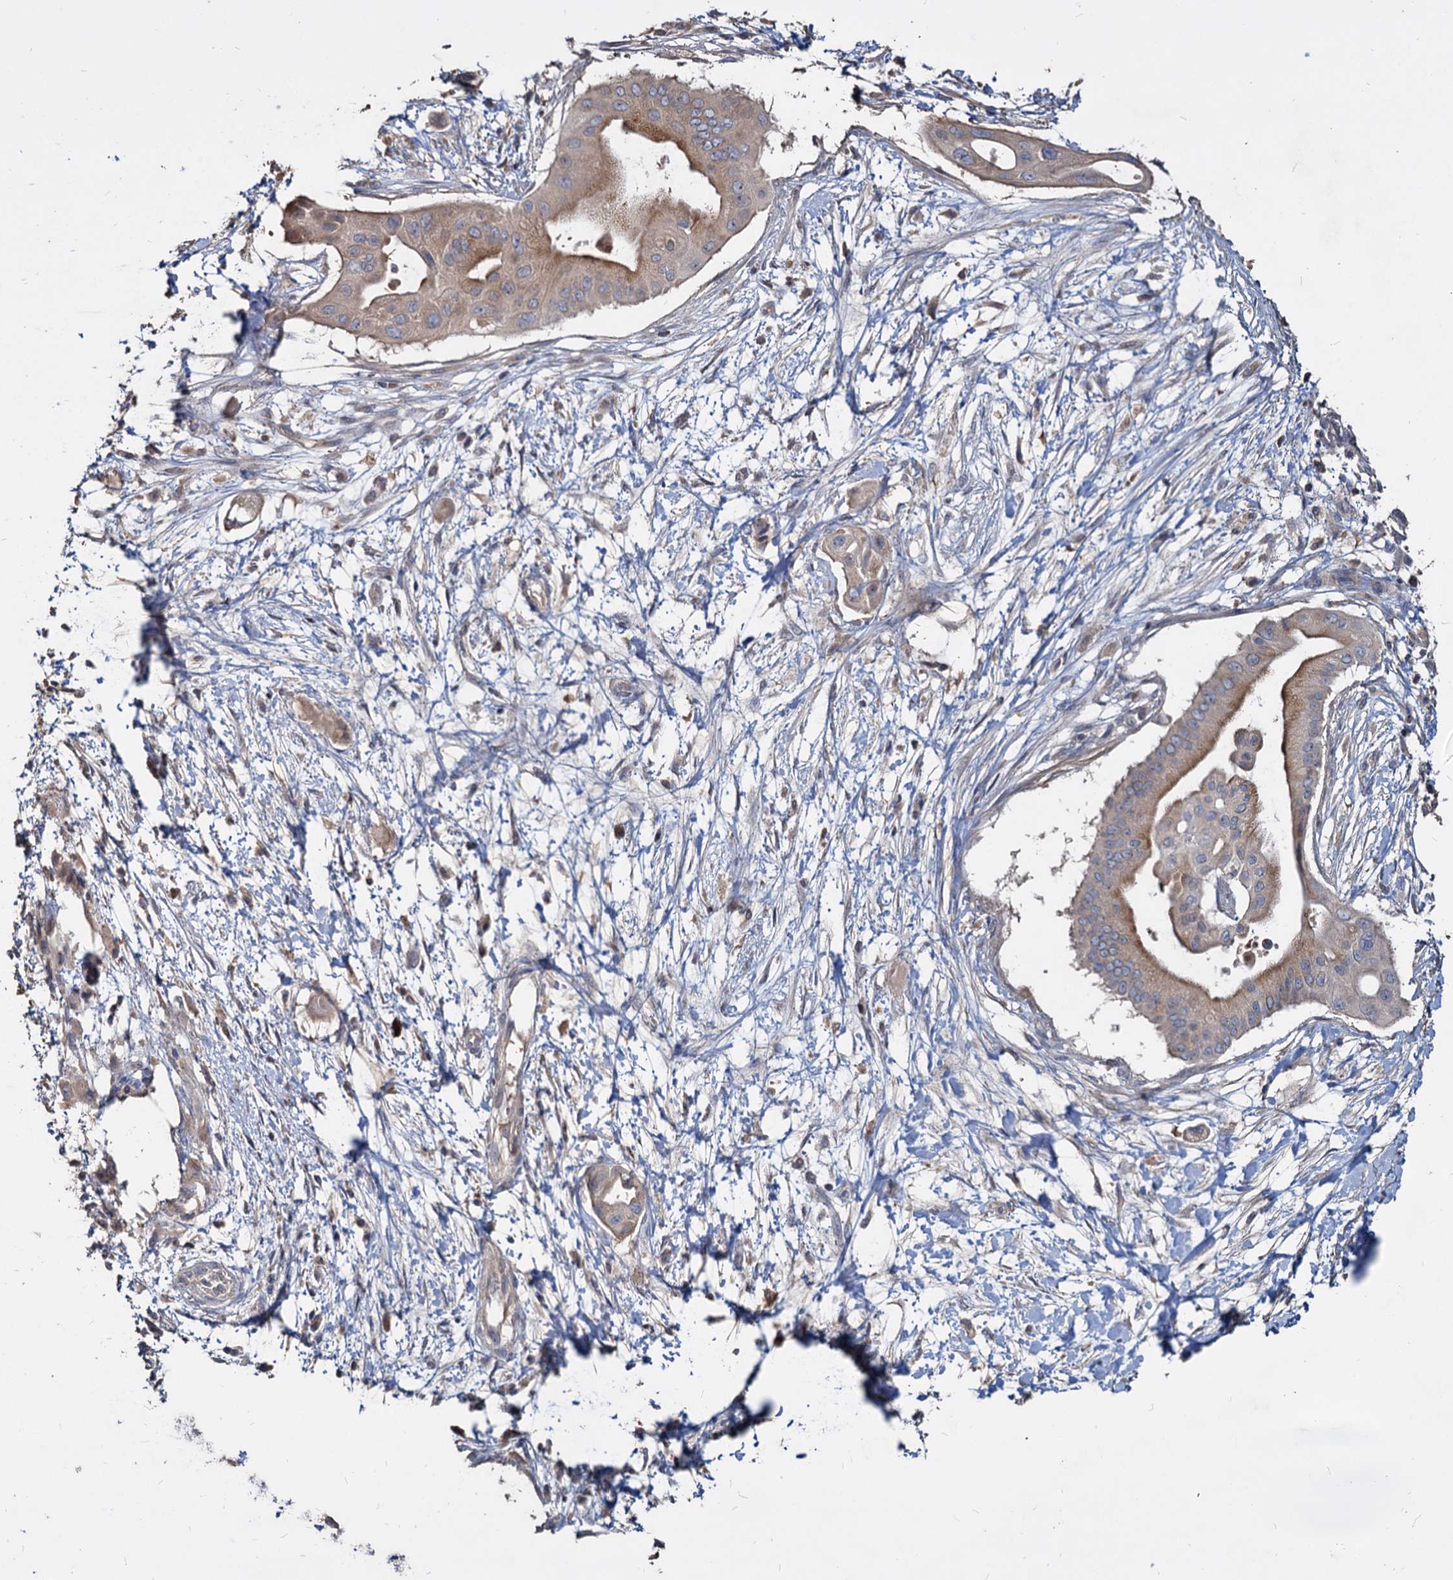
{"staining": {"intensity": "moderate", "quantity": "25%-75%", "location": "cytoplasmic/membranous"}, "tissue": "pancreatic cancer", "cell_type": "Tumor cells", "image_type": "cancer", "snomed": [{"axis": "morphology", "description": "Adenocarcinoma, NOS"}, {"axis": "topography", "description": "Pancreas"}], "caption": "Pancreatic adenocarcinoma was stained to show a protein in brown. There is medium levels of moderate cytoplasmic/membranous positivity in about 25%-75% of tumor cells. (DAB IHC, brown staining for protein, blue staining for nuclei).", "gene": "DEPDC4", "patient": {"sex": "male", "age": 68}}